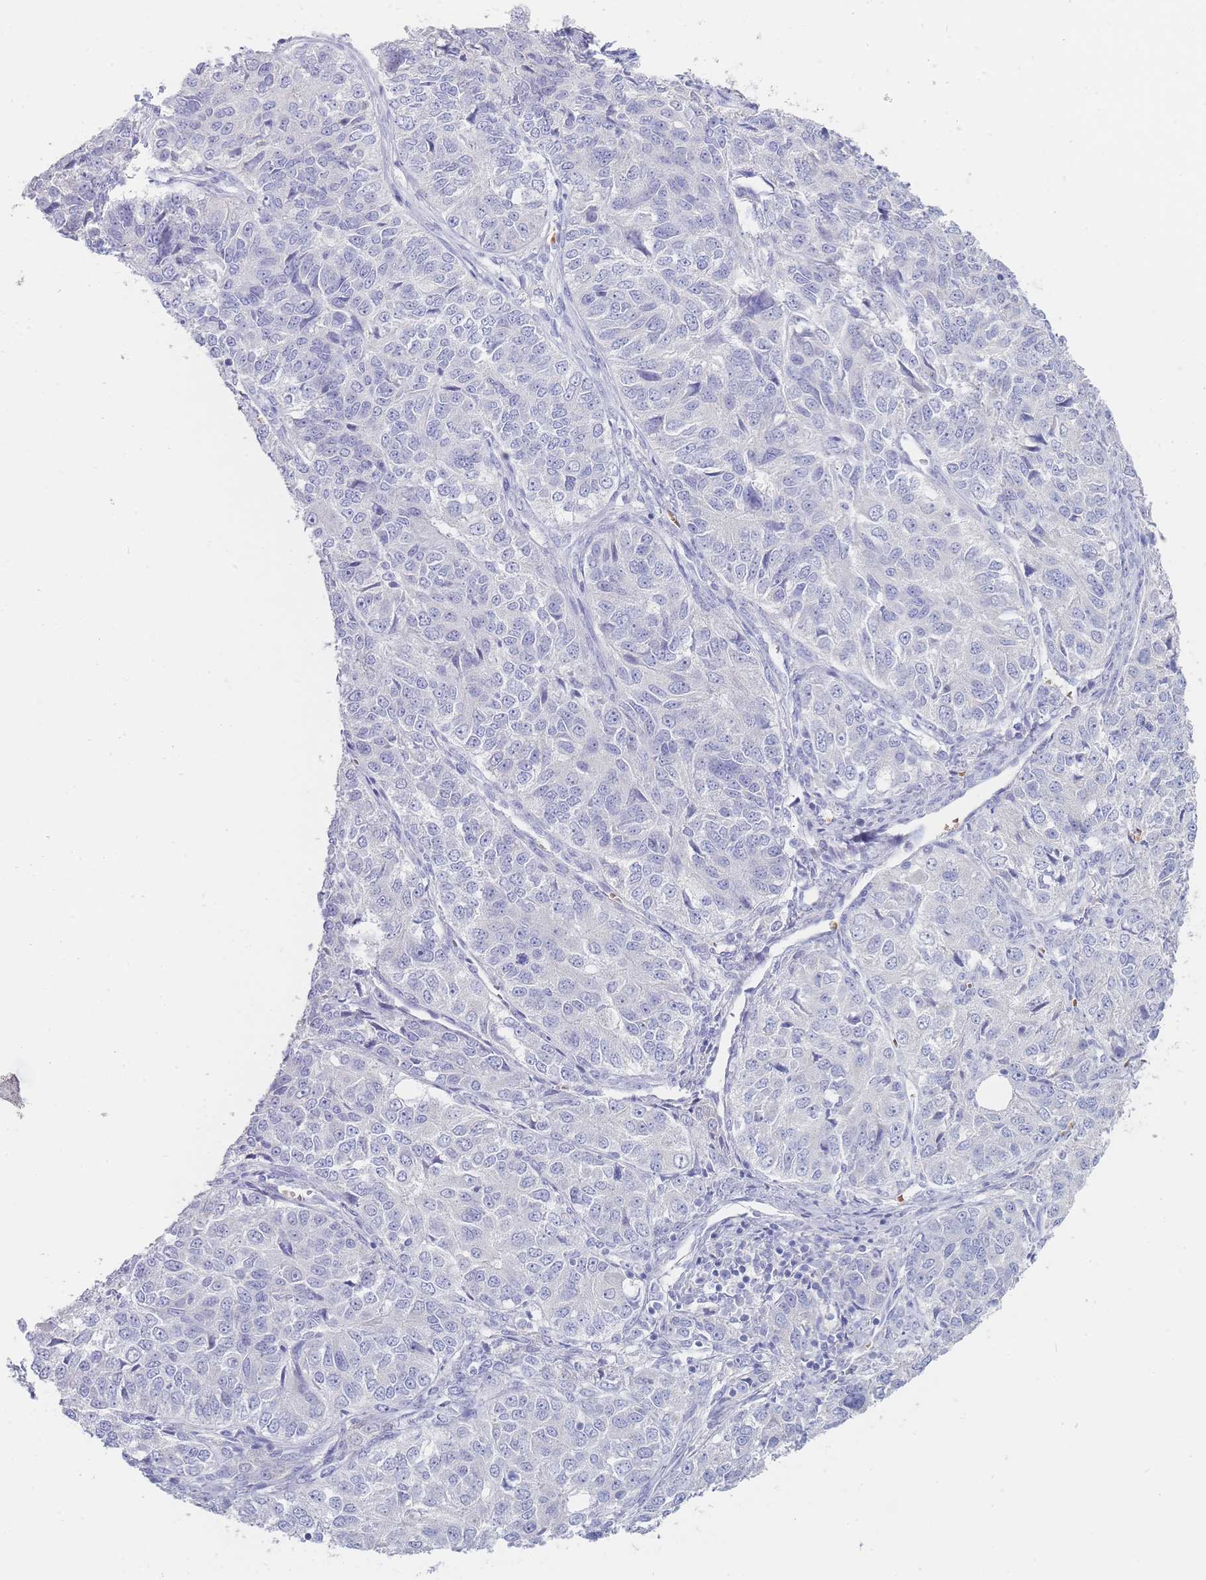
{"staining": {"intensity": "negative", "quantity": "none", "location": "none"}, "tissue": "ovarian cancer", "cell_type": "Tumor cells", "image_type": "cancer", "snomed": [{"axis": "morphology", "description": "Carcinoma, endometroid"}, {"axis": "topography", "description": "Ovary"}], "caption": "This is an IHC histopathology image of human ovarian endometroid carcinoma. There is no staining in tumor cells.", "gene": "HBG2", "patient": {"sex": "female", "age": 51}}